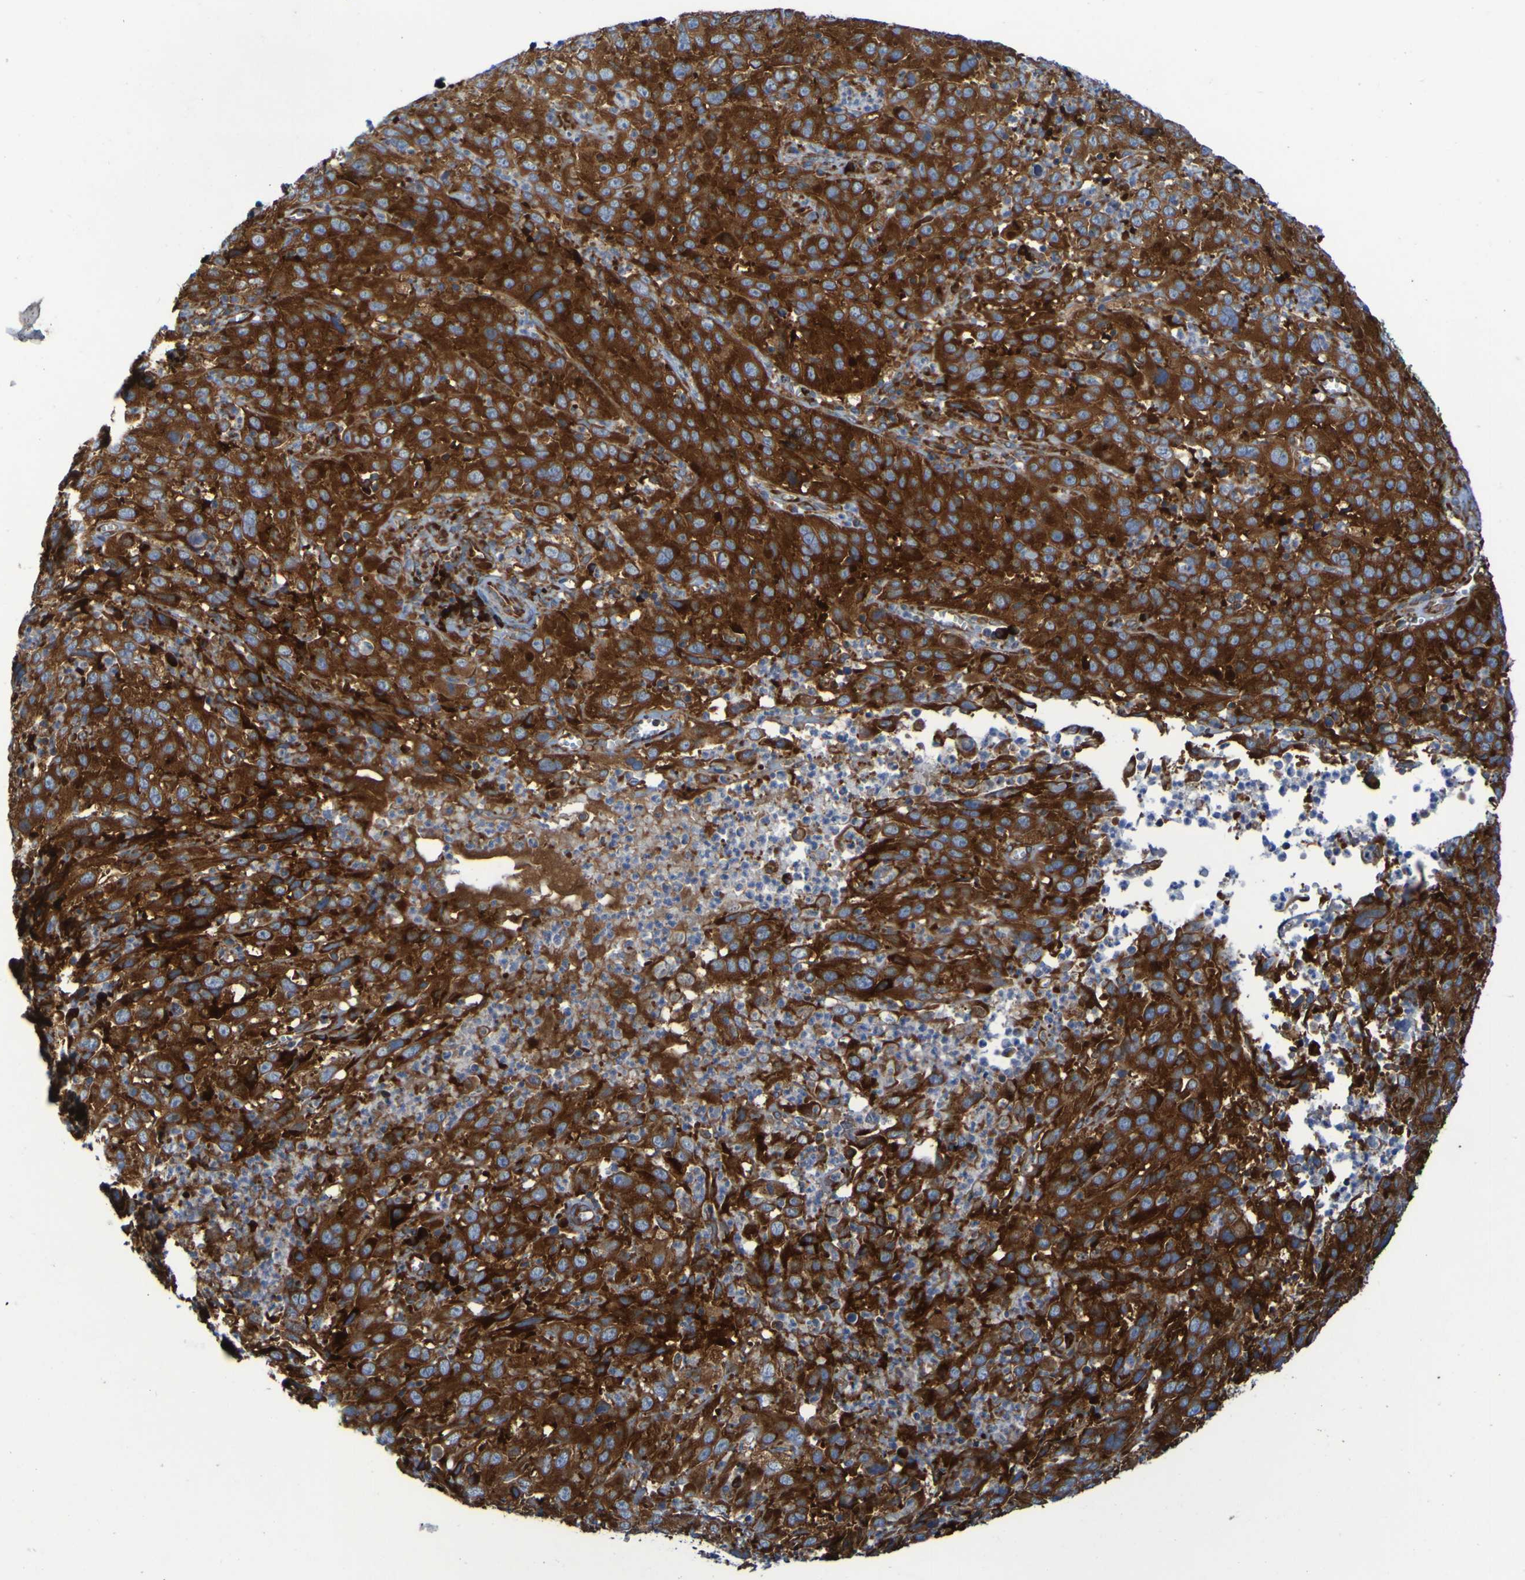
{"staining": {"intensity": "strong", "quantity": ">75%", "location": "cytoplasmic/membranous"}, "tissue": "cervical cancer", "cell_type": "Tumor cells", "image_type": "cancer", "snomed": [{"axis": "morphology", "description": "Squamous cell carcinoma, NOS"}, {"axis": "topography", "description": "Cervix"}], "caption": "Immunohistochemical staining of human cervical cancer exhibits high levels of strong cytoplasmic/membranous expression in approximately >75% of tumor cells.", "gene": "RPL10", "patient": {"sex": "female", "age": 32}}